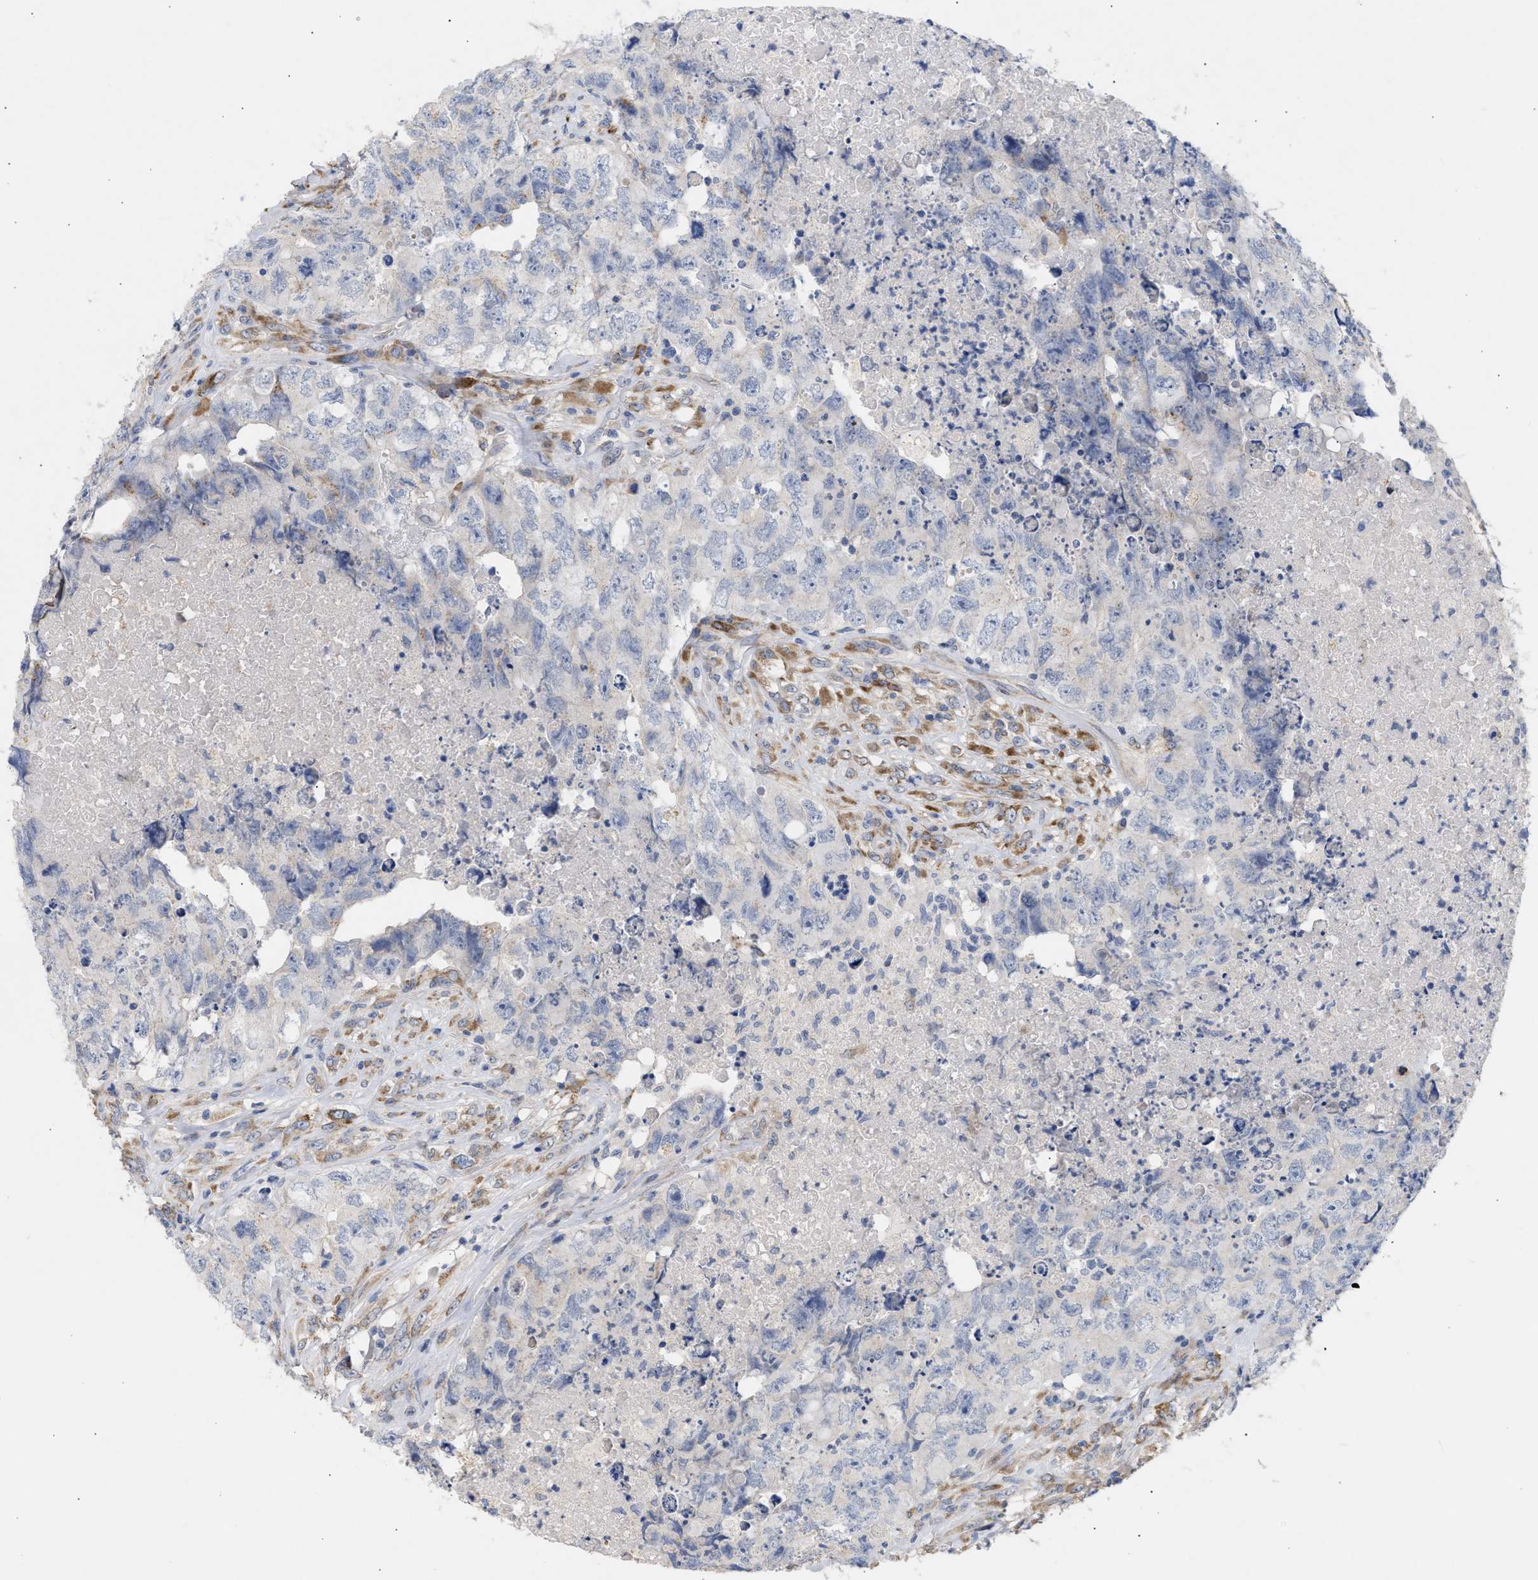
{"staining": {"intensity": "negative", "quantity": "none", "location": "none"}, "tissue": "testis cancer", "cell_type": "Tumor cells", "image_type": "cancer", "snomed": [{"axis": "morphology", "description": "Carcinoma, Embryonal, NOS"}, {"axis": "topography", "description": "Testis"}], "caption": "IHC of testis cancer demonstrates no expression in tumor cells. (DAB immunohistochemistry (IHC), high magnification).", "gene": "SELENOM", "patient": {"sex": "male", "age": 32}}